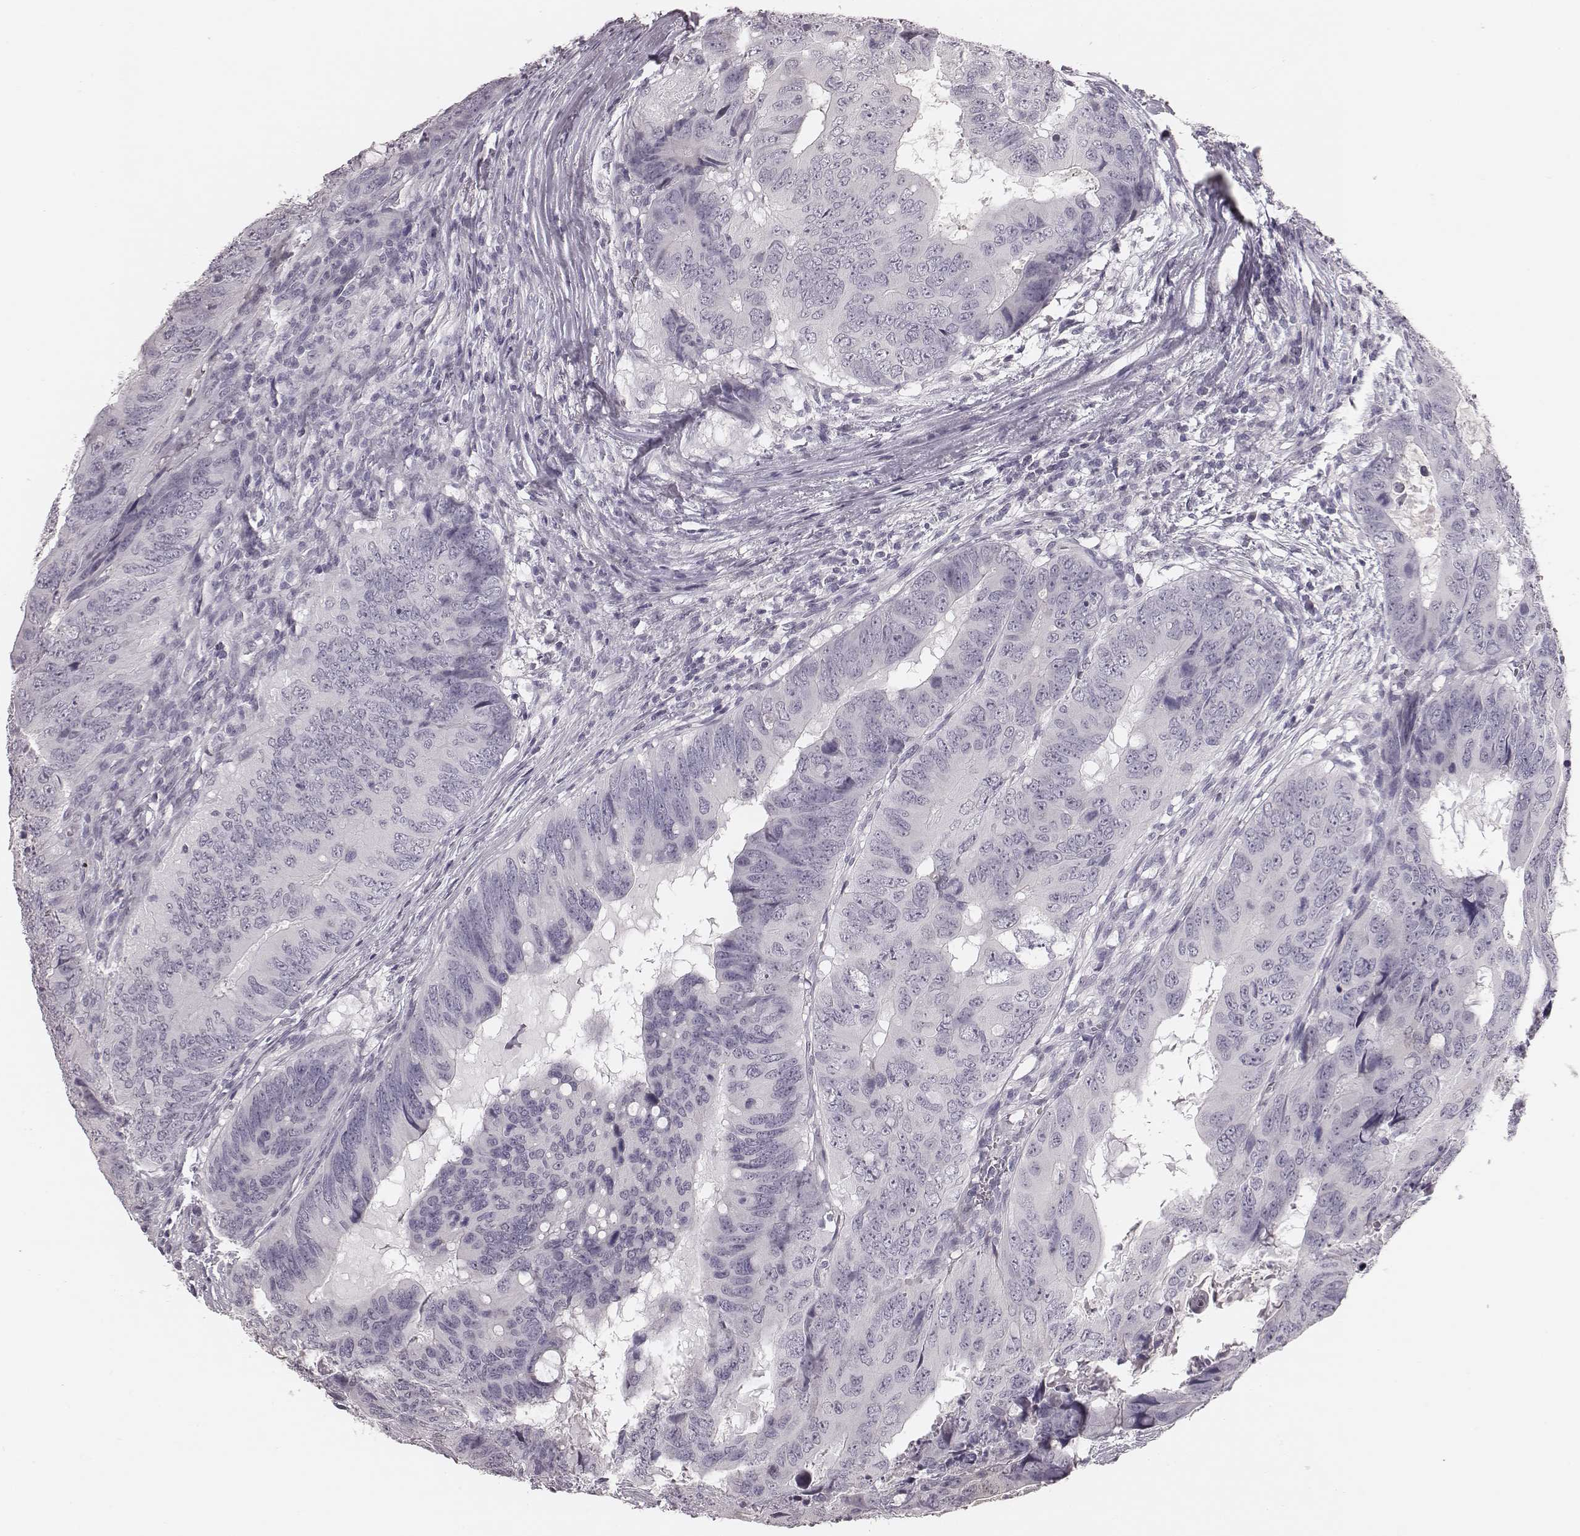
{"staining": {"intensity": "negative", "quantity": "none", "location": "none"}, "tissue": "colorectal cancer", "cell_type": "Tumor cells", "image_type": "cancer", "snomed": [{"axis": "morphology", "description": "Adenocarcinoma, NOS"}, {"axis": "topography", "description": "Colon"}], "caption": "Histopathology image shows no significant protein positivity in tumor cells of adenocarcinoma (colorectal).", "gene": "CSHL1", "patient": {"sex": "male", "age": 79}}